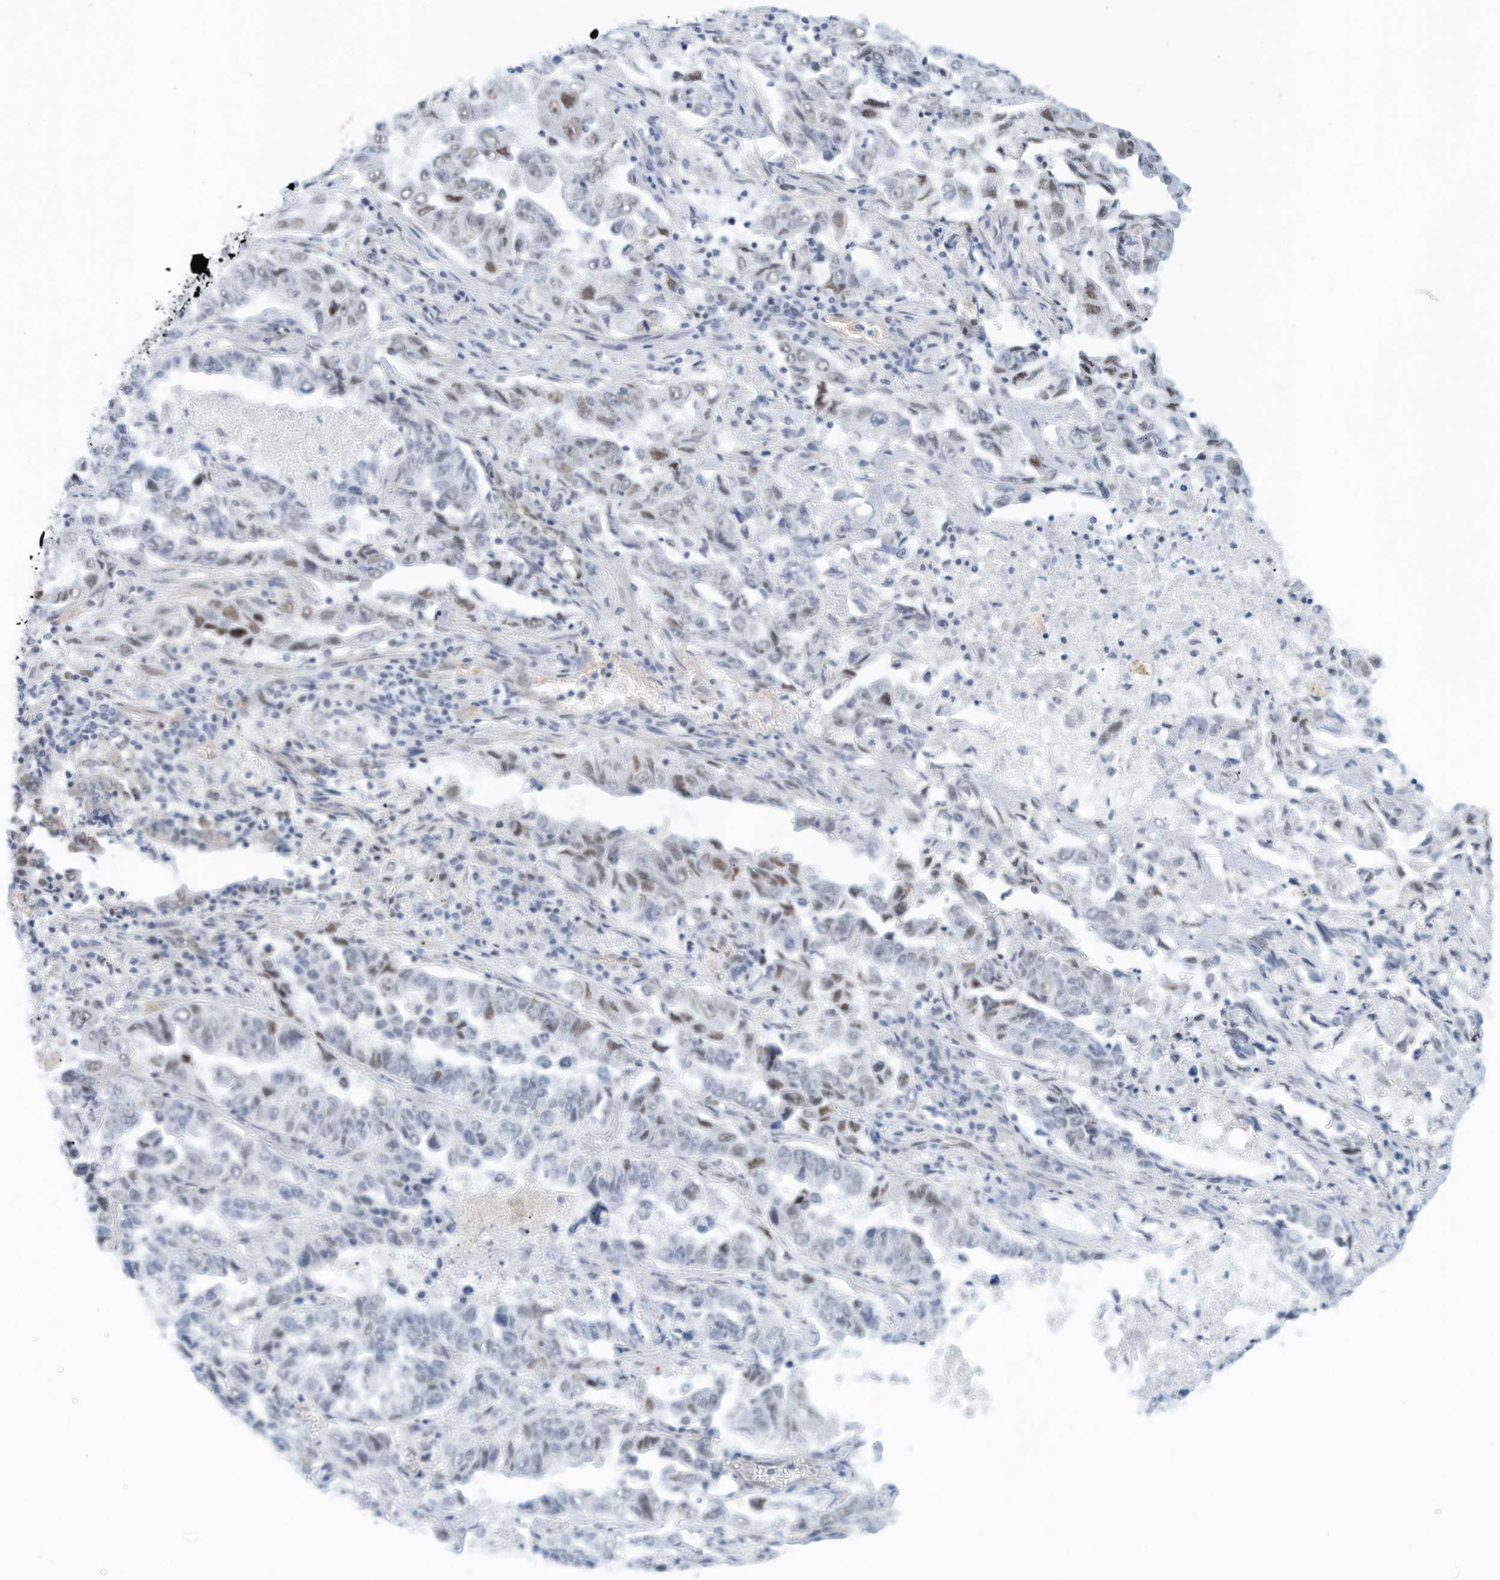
{"staining": {"intensity": "weak", "quantity": "<25%", "location": "nuclear"}, "tissue": "lung cancer", "cell_type": "Tumor cells", "image_type": "cancer", "snomed": [{"axis": "morphology", "description": "Adenocarcinoma, NOS"}, {"axis": "topography", "description": "Lung"}], "caption": "This is a image of IHC staining of adenocarcinoma (lung), which shows no expression in tumor cells.", "gene": "ARHGAP28", "patient": {"sex": "female", "age": 51}}